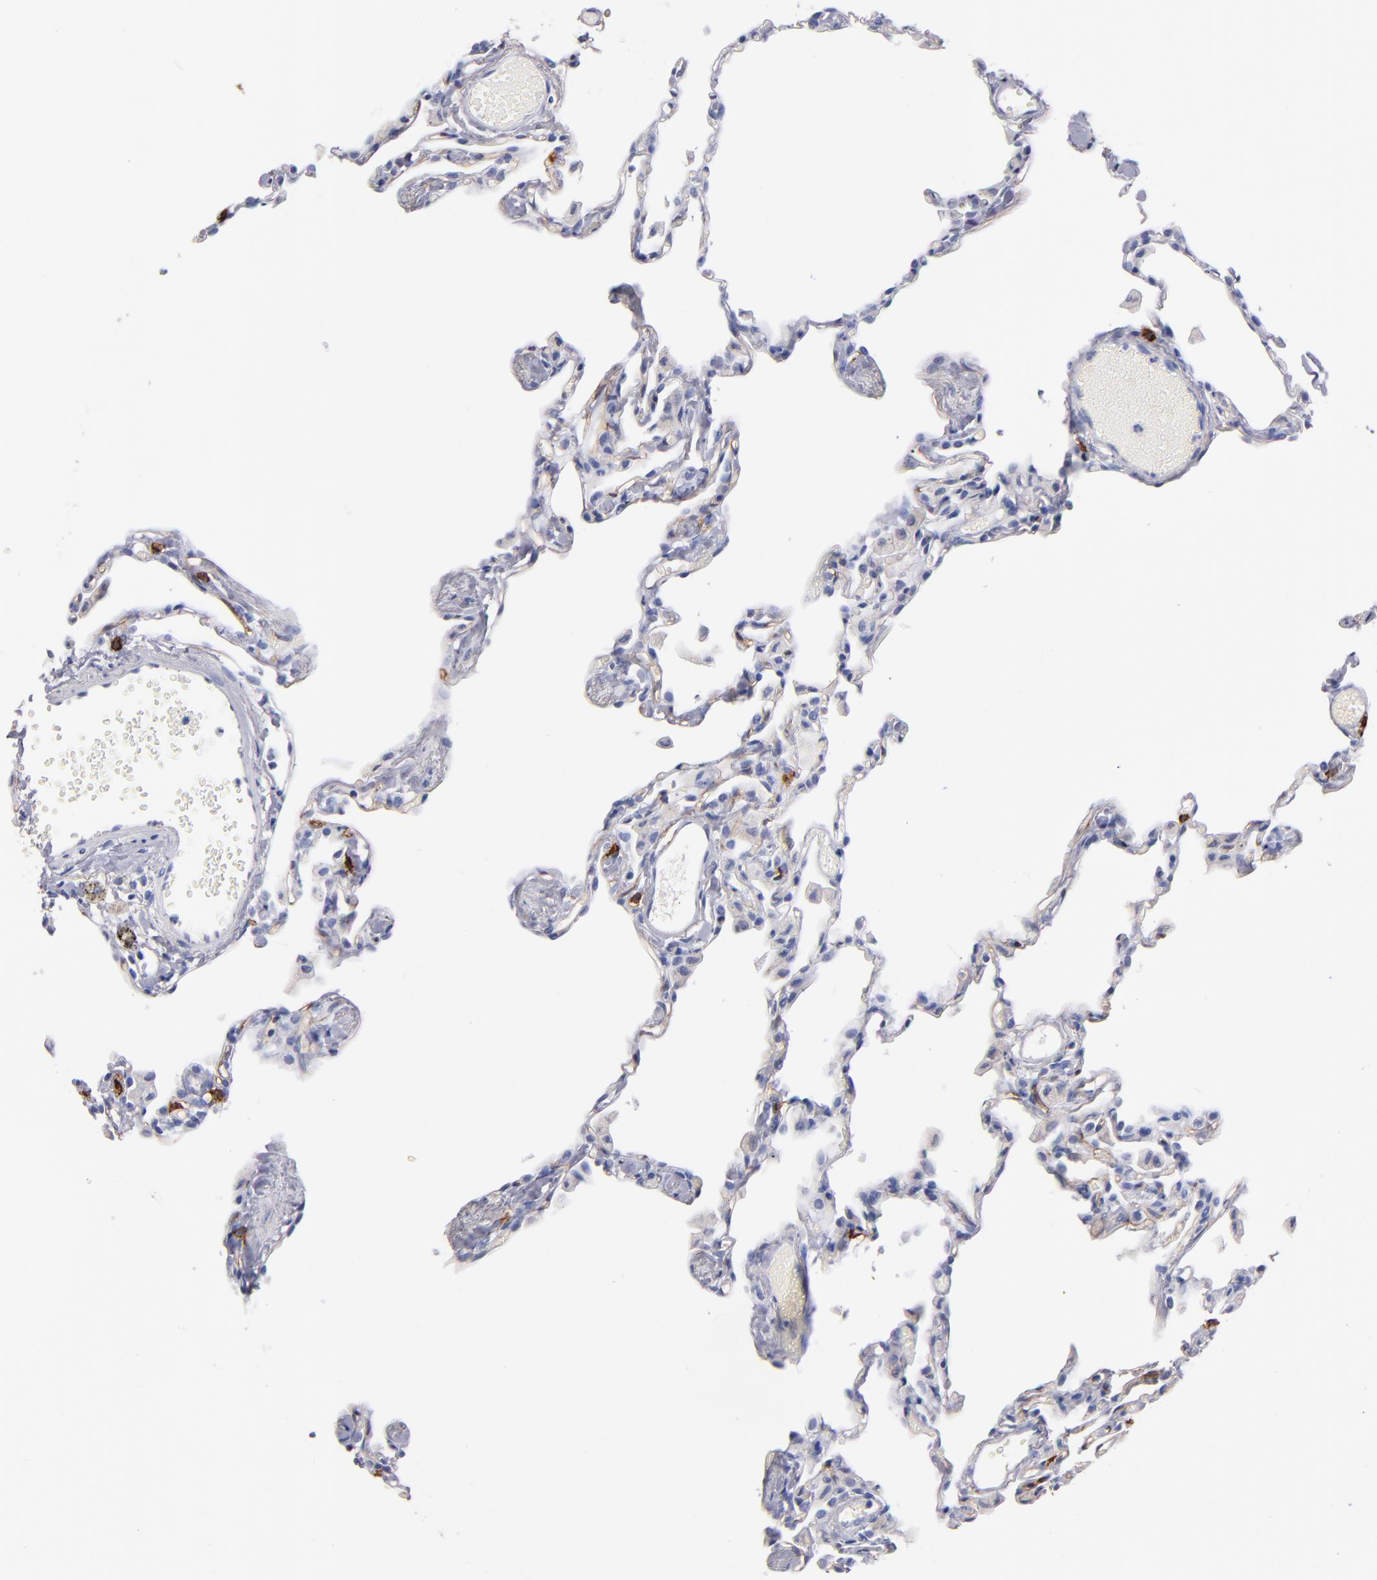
{"staining": {"intensity": "negative", "quantity": "none", "location": "none"}, "tissue": "lung", "cell_type": "Alveolar cells", "image_type": "normal", "snomed": [{"axis": "morphology", "description": "Normal tissue, NOS"}, {"axis": "topography", "description": "Lung"}], "caption": "A micrograph of lung stained for a protein displays no brown staining in alveolar cells. (Stains: DAB immunohistochemistry (IHC) with hematoxylin counter stain, Microscopy: brightfield microscopy at high magnification).", "gene": "KIT", "patient": {"sex": "female", "age": 49}}